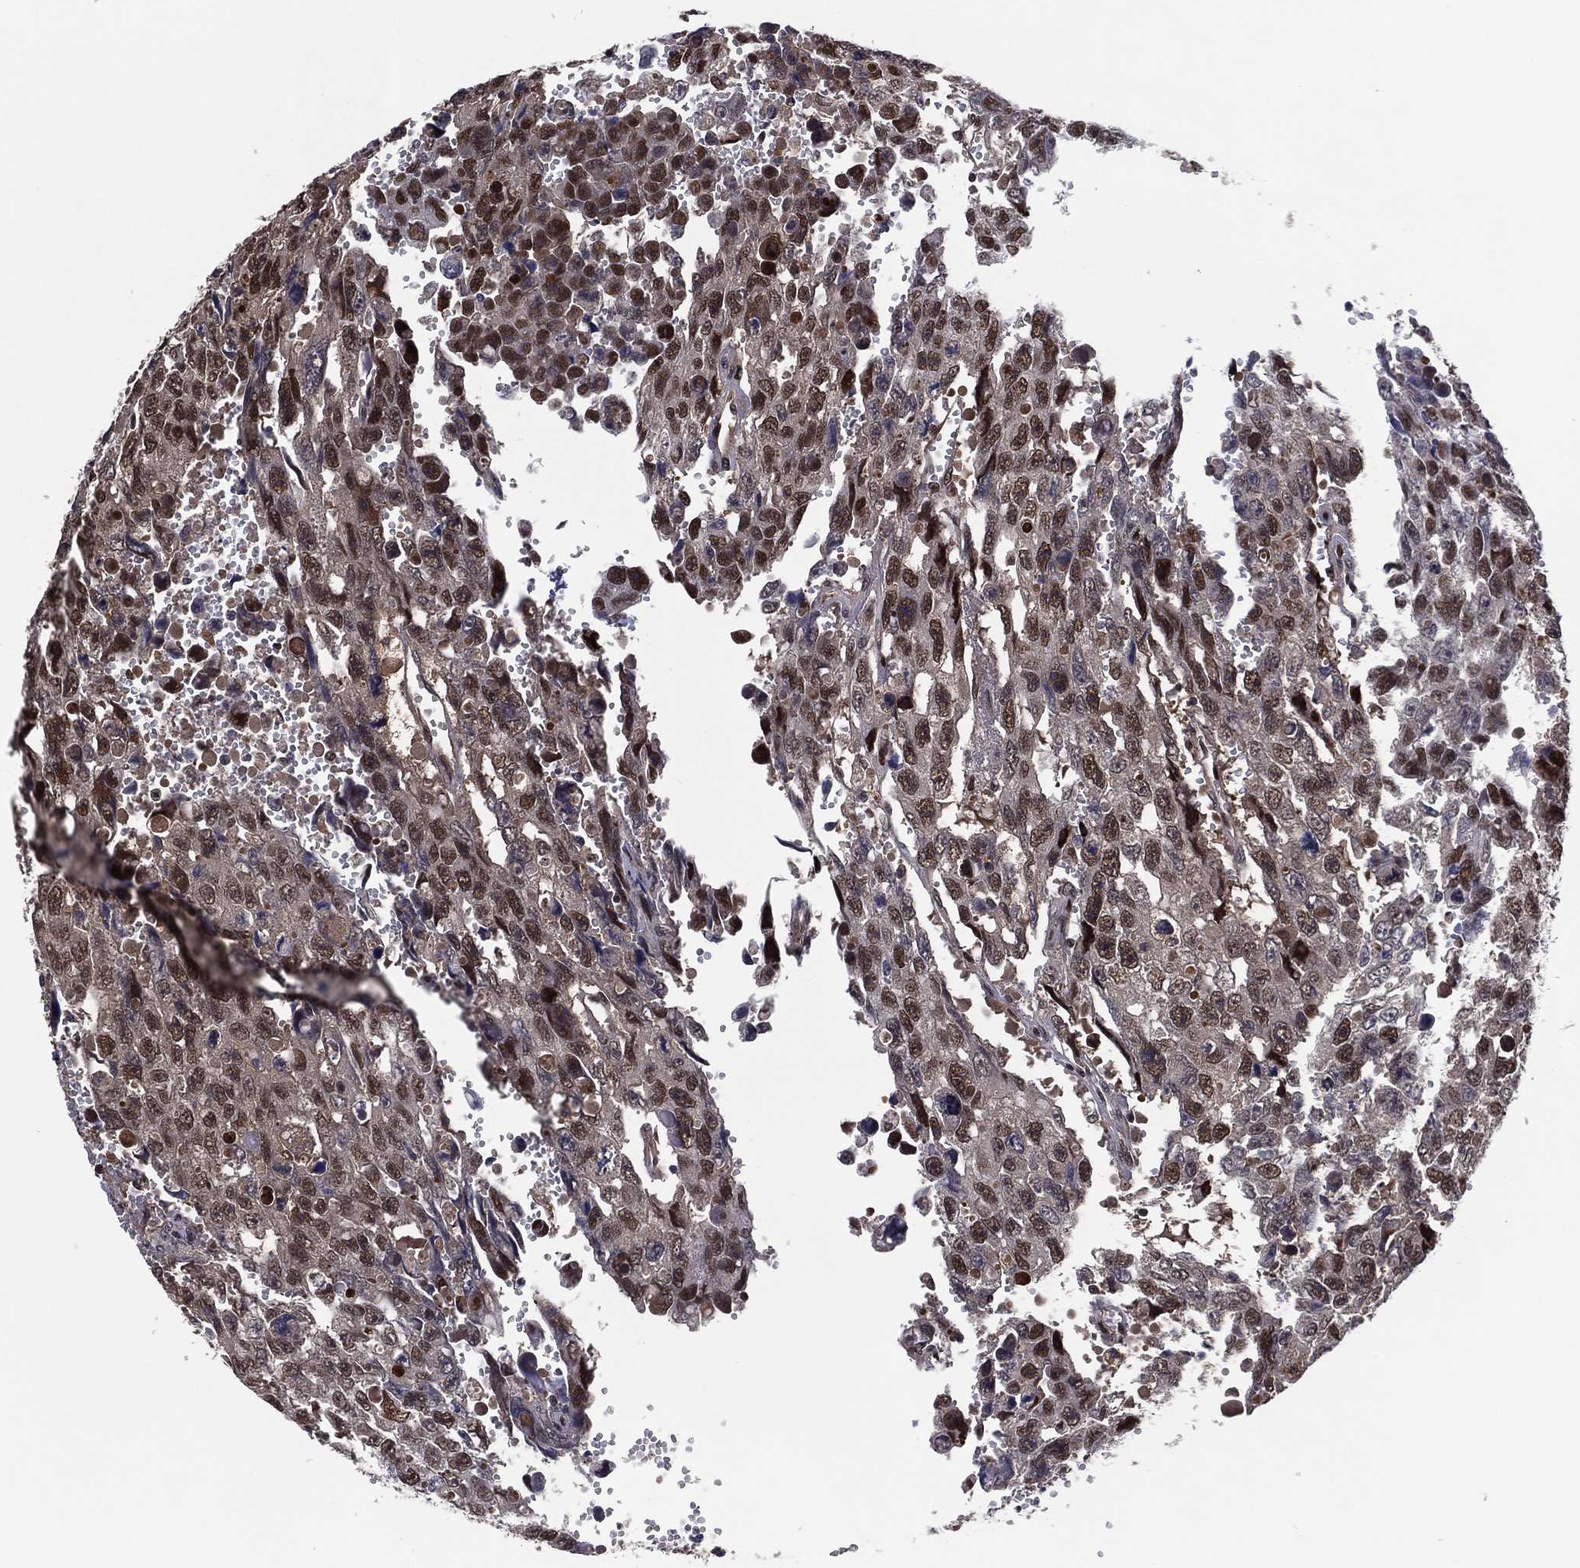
{"staining": {"intensity": "moderate", "quantity": "25%-75%", "location": "nuclear"}, "tissue": "testis cancer", "cell_type": "Tumor cells", "image_type": "cancer", "snomed": [{"axis": "morphology", "description": "Seminoma, NOS"}, {"axis": "topography", "description": "Testis"}], "caption": "Testis seminoma stained for a protein (brown) reveals moderate nuclear positive staining in about 25%-75% of tumor cells.", "gene": "ICOSLG", "patient": {"sex": "male", "age": 26}}